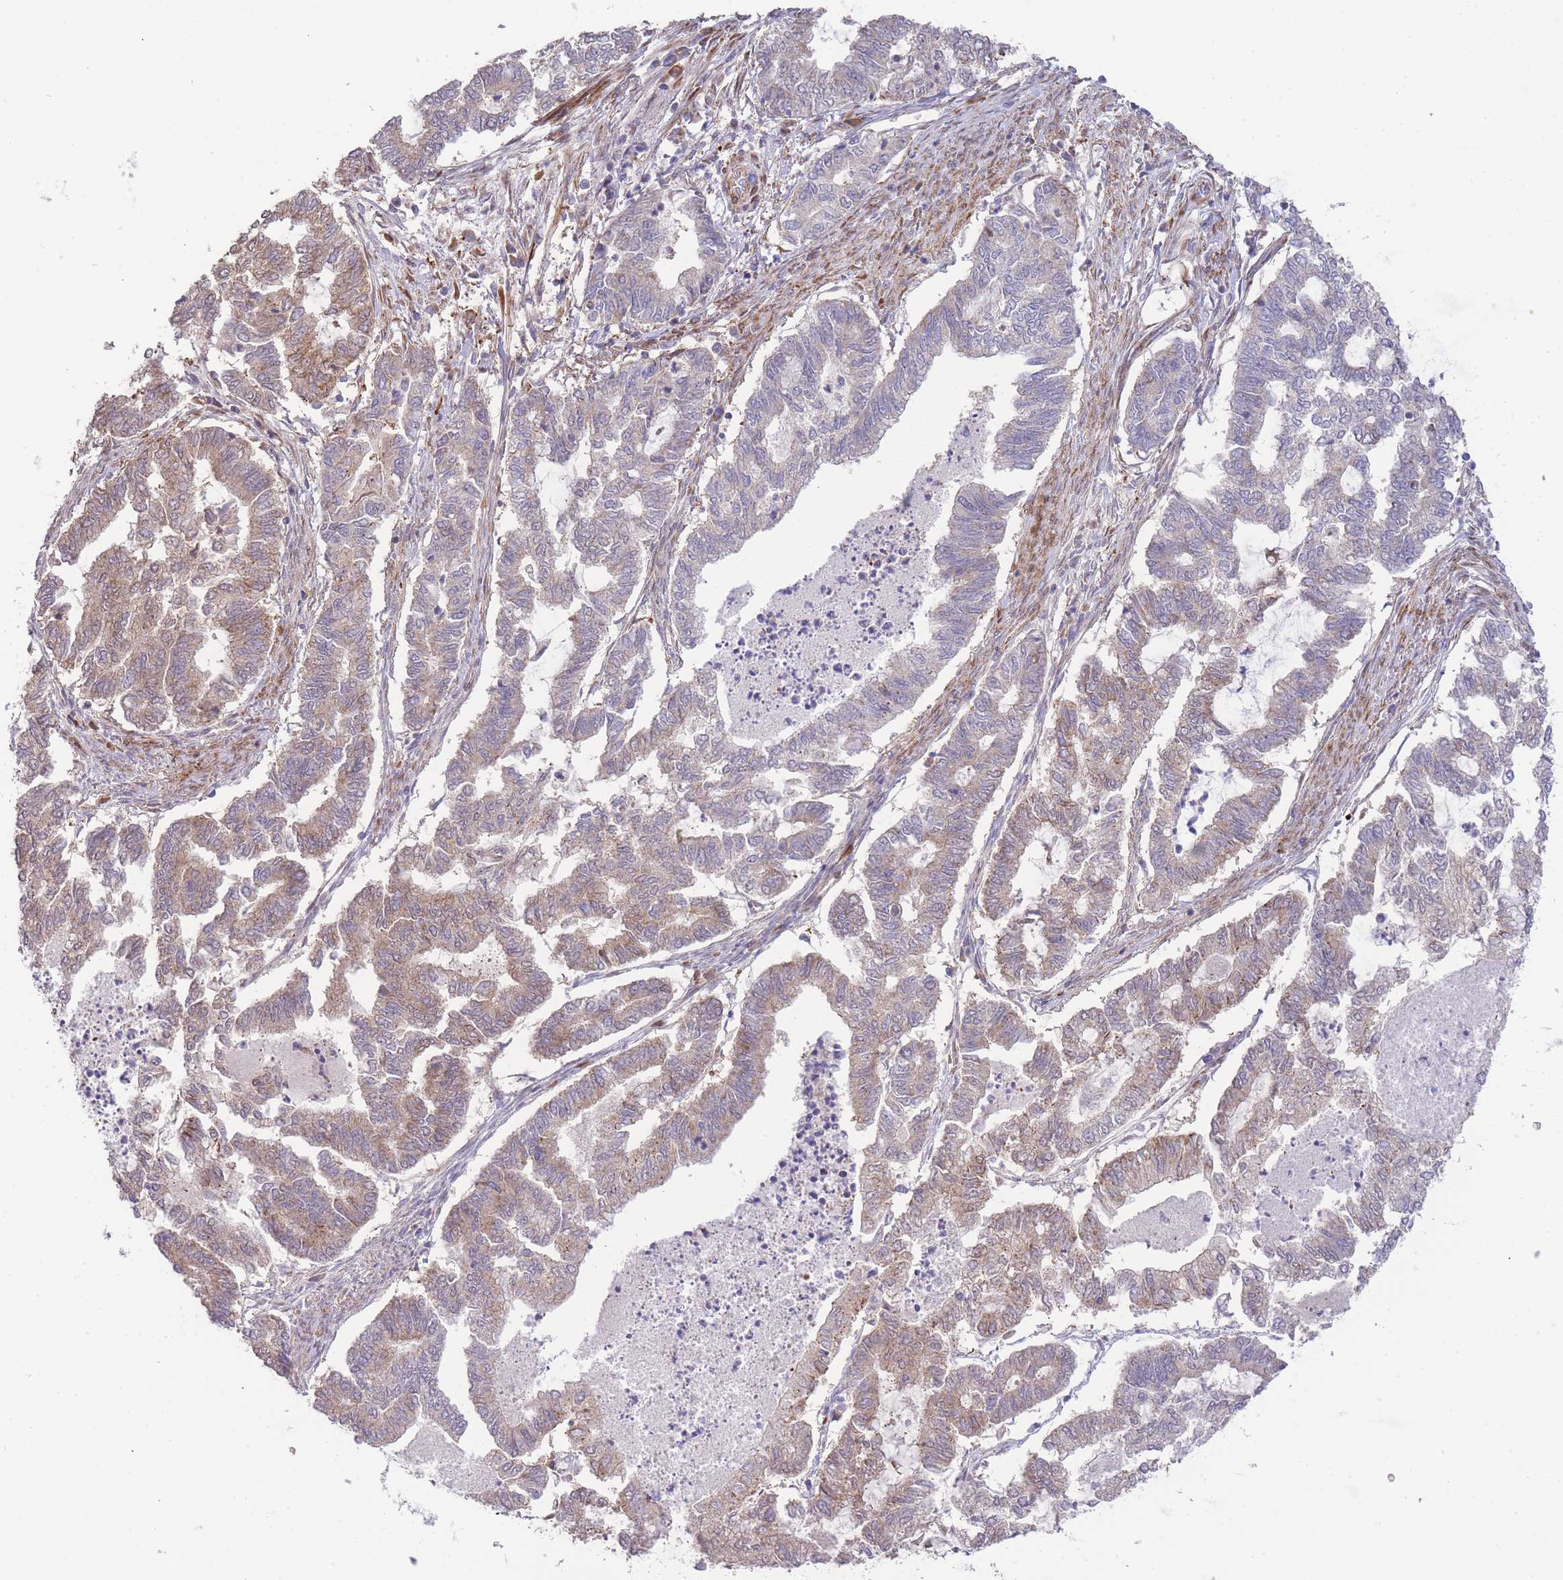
{"staining": {"intensity": "weak", "quantity": "25%-75%", "location": "cytoplasmic/membranous"}, "tissue": "endometrial cancer", "cell_type": "Tumor cells", "image_type": "cancer", "snomed": [{"axis": "morphology", "description": "Adenocarcinoma, NOS"}, {"axis": "topography", "description": "Endometrium"}], "caption": "Human endometrial cancer (adenocarcinoma) stained for a protein (brown) reveals weak cytoplasmic/membranous positive expression in approximately 25%-75% of tumor cells.", "gene": "ATP5MC2", "patient": {"sex": "female", "age": 79}}